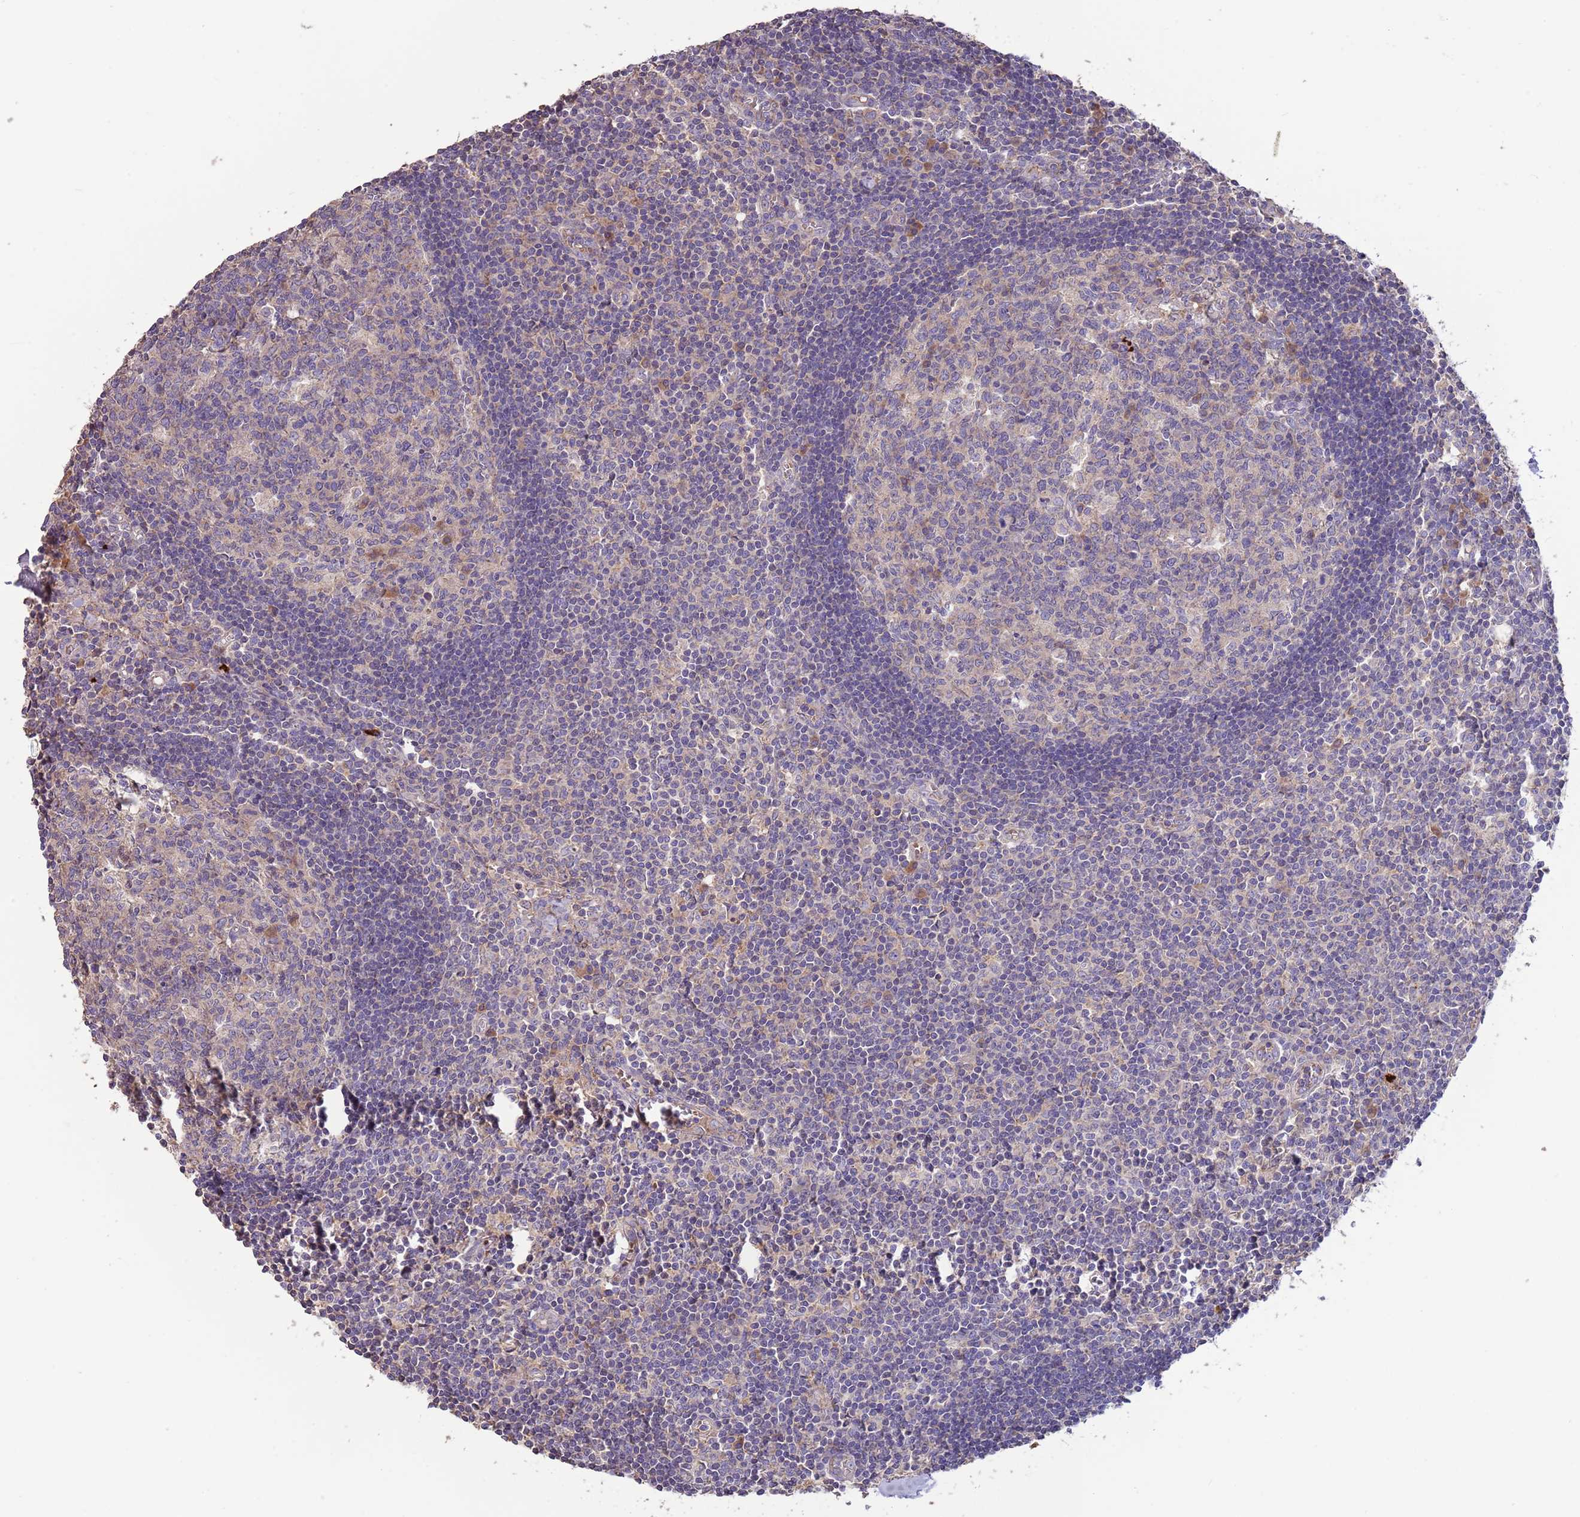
{"staining": {"intensity": "negative", "quantity": "none", "location": "none"}, "tissue": "lymph node", "cell_type": "Germinal center cells", "image_type": "normal", "snomed": [{"axis": "morphology", "description": "Normal tissue, NOS"}, {"axis": "topography", "description": "Lymph node"}], "caption": "This is a histopathology image of IHC staining of normal lymph node, which shows no positivity in germinal center cells. Nuclei are stained in blue.", "gene": "TRMO", "patient": {"sex": "female", "age": 55}}